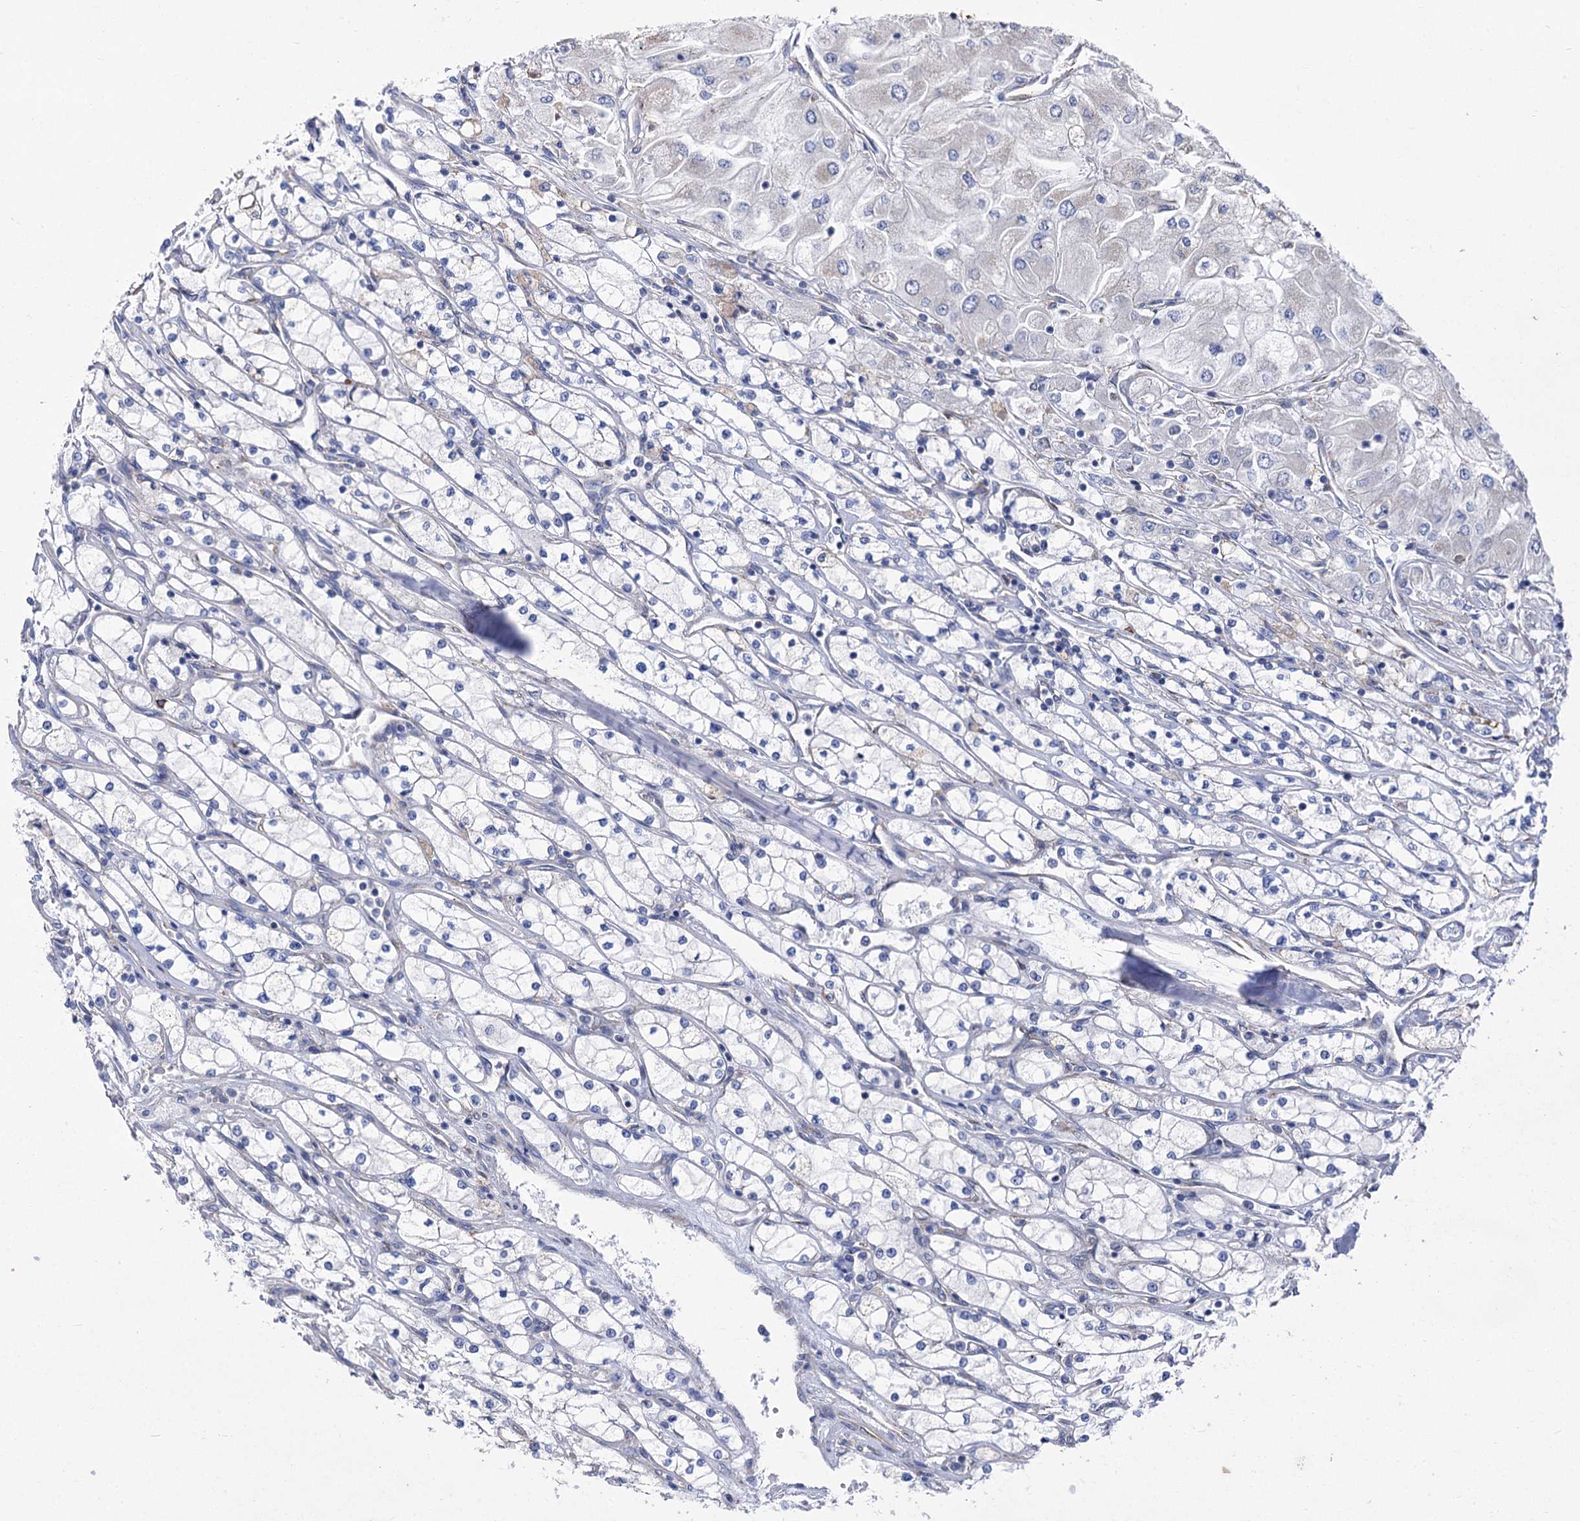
{"staining": {"intensity": "negative", "quantity": "none", "location": "none"}, "tissue": "renal cancer", "cell_type": "Tumor cells", "image_type": "cancer", "snomed": [{"axis": "morphology", "description": "Adenocarcinoma, NOS"}, {"axis": "topography", "description": "Kidney"}], "caption": "Tumor cells show no significant protein positivity in renal adenocarcinoma.", "gene": "PRSS35", "patient": {"sex": "male", "age": 80}}